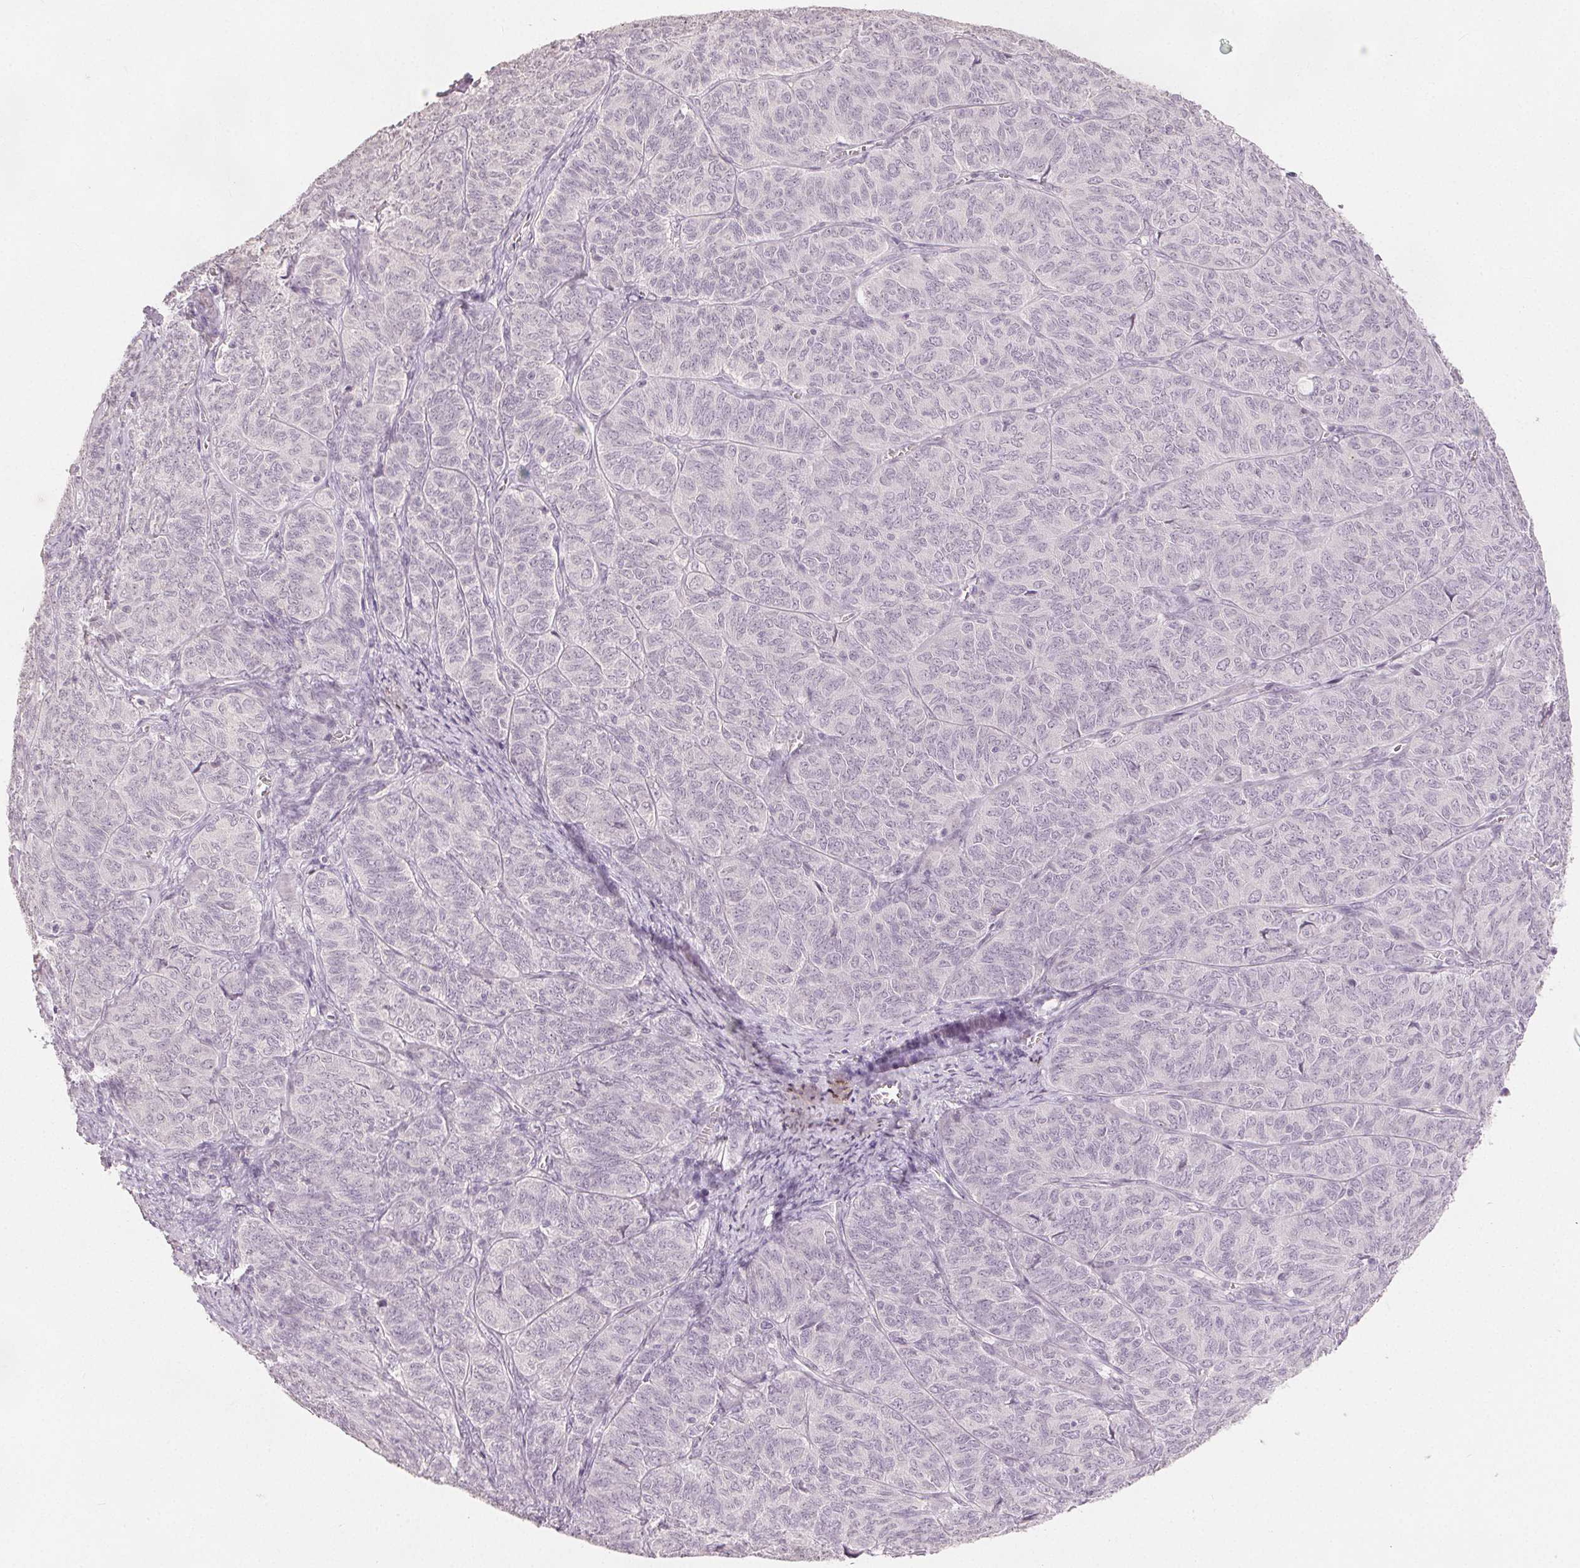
{"staining": {"intensity": "negative", "quantity": "none", "location": "none"}, "tissue": "ovarian cancer", "cell_type": "Tumor cells", "image_type": "cancer", "snomed": [{"axis": "morphology", "description": "Carcinoma, endometroid"}, {"axis": "topography", "description": "Ovary"}], "caption": "A high-resolution histopathology image shows immunohistochemistry staining of endometroid carcinoma (ovarian), which reveals no significant positivity in tumor cells.", "gene": "SLC27A5", "patient": {"sex": "female", "age": 80}}